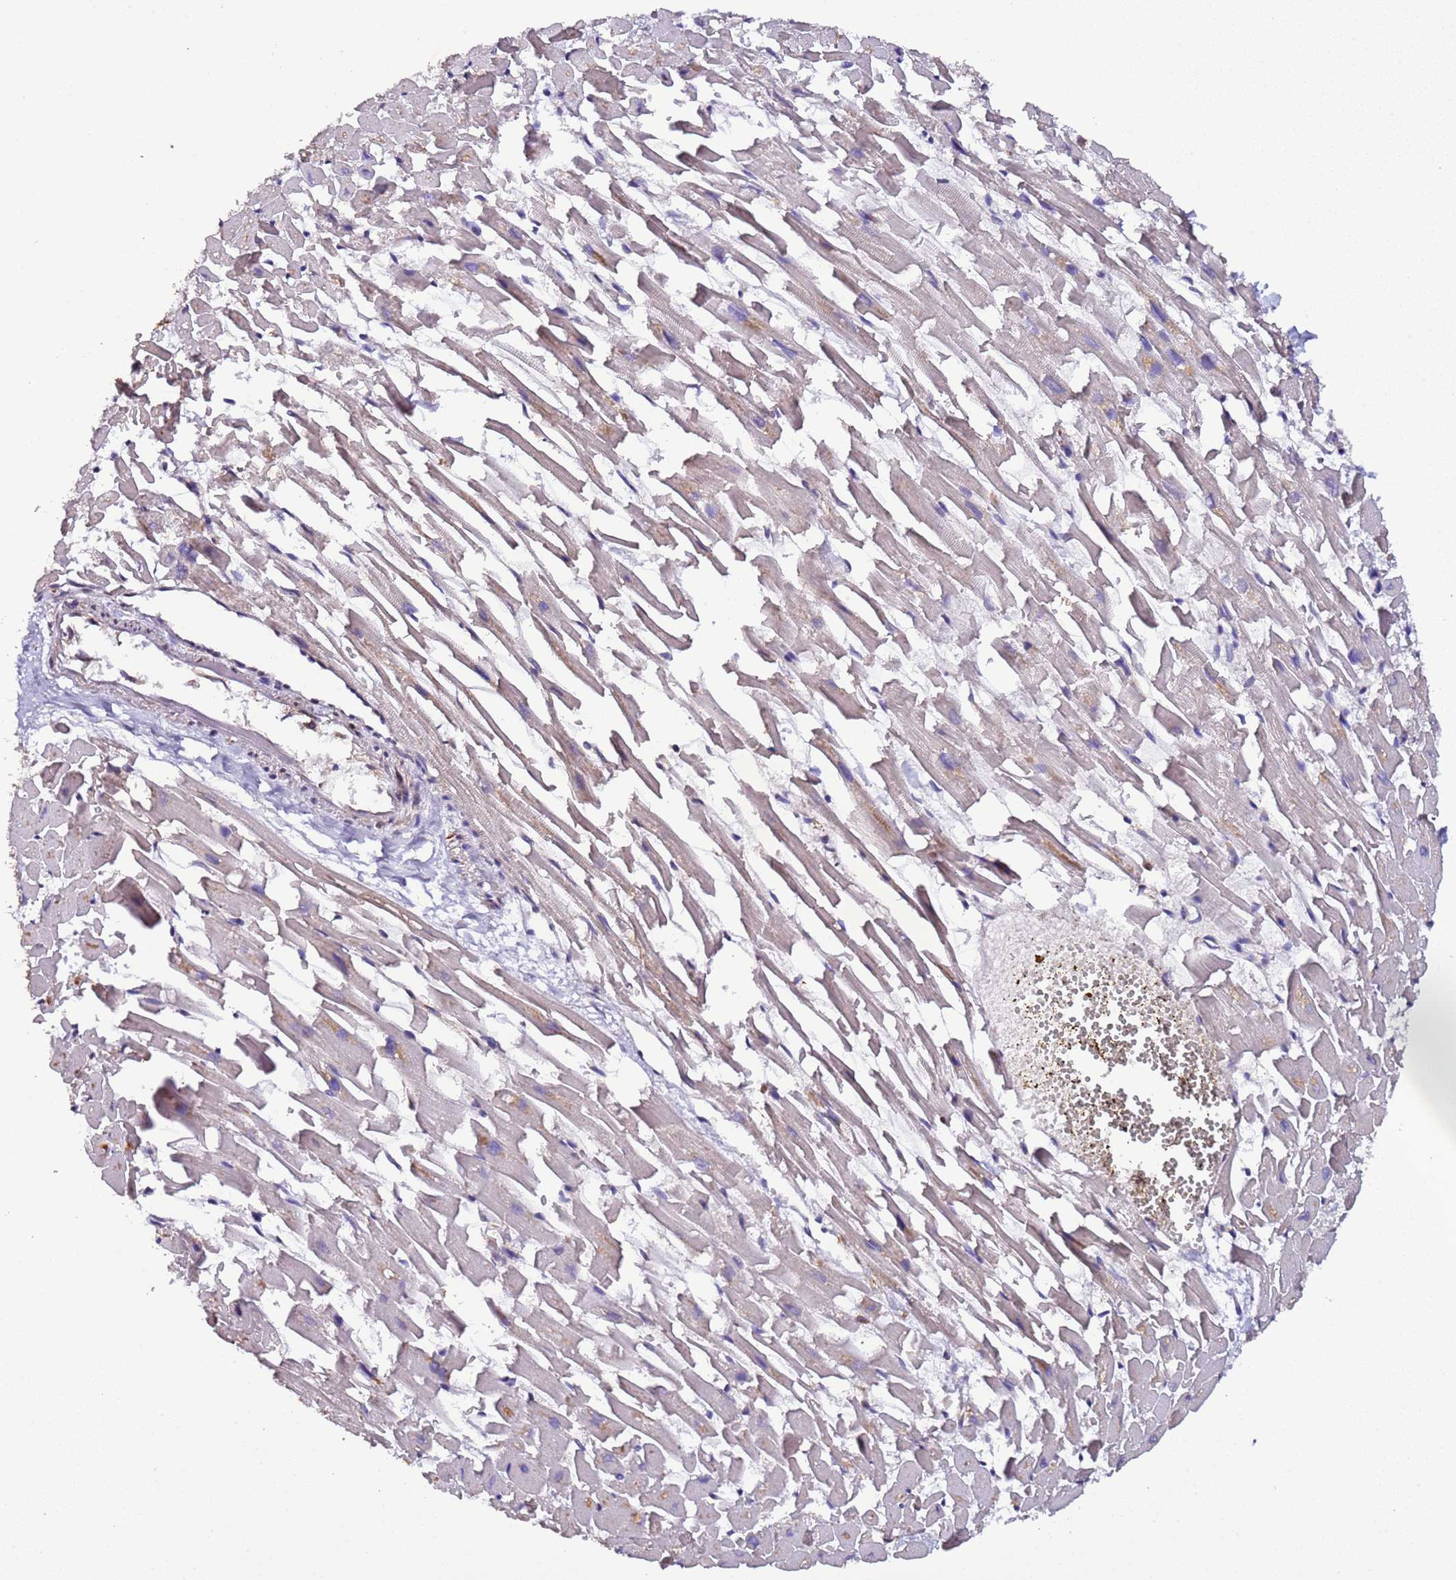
{"staining": {"intensity": "weak", "quantity": ">75%", "location": "cytoplasmic/membranous"}, "tissue": "heart muscle", "cell_type": "Cardiomyocytes", "image_type": "normal", "snomed": [{"axis": "morphology", "description": "Normal tissue, NOS"}, {"axis": "topography", "description": "Heart"}], "caption": "Heart muscle stained with DAB immunohistochemistry exhibits low levels of weak cytoplasmic/membranous expression in about >75% of cardiomyocytes.", "gene": "SLC41A3", "patient": {"sex": "female", "age": 64}}